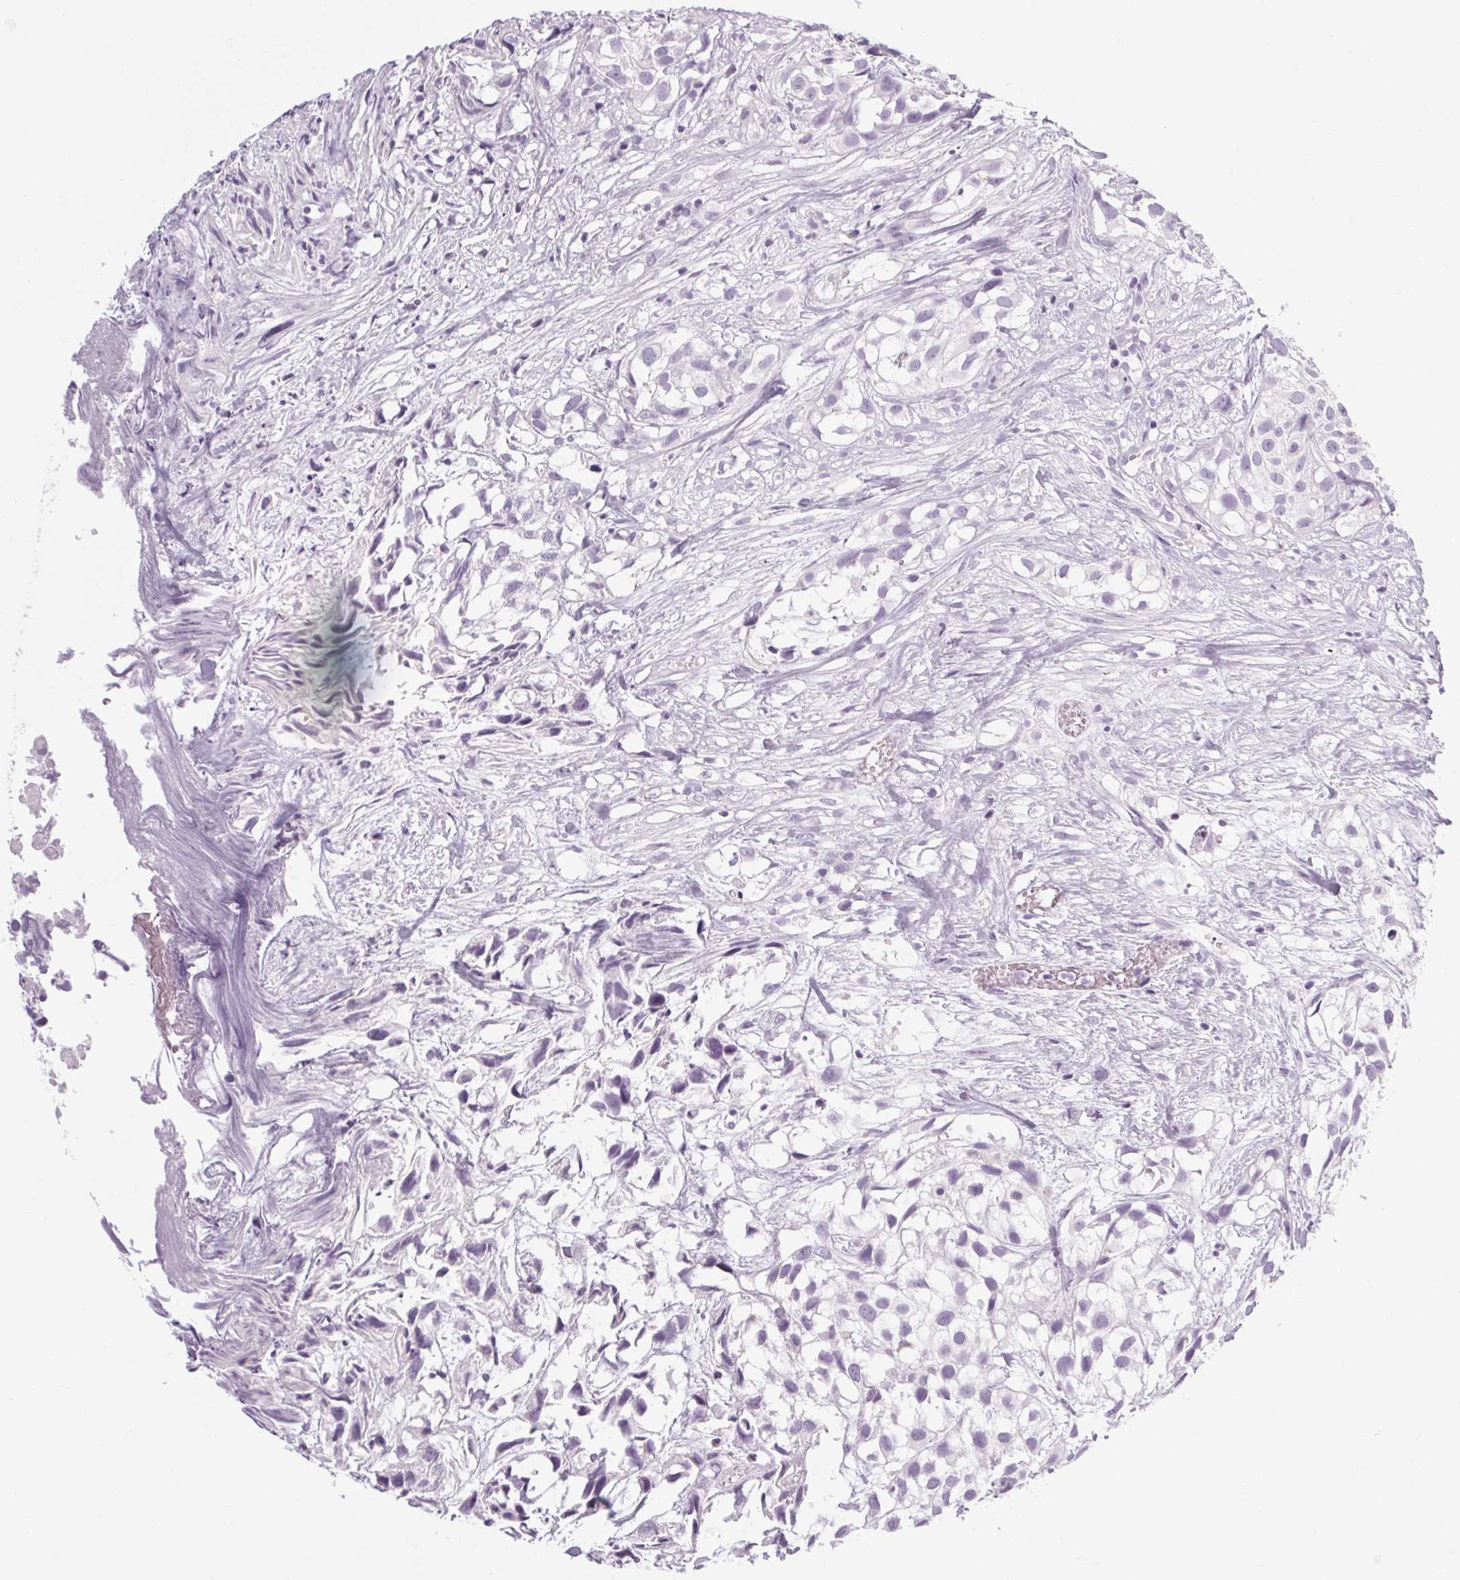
{"staining": {"intensity": "negative", "quantity": "none", "location": "none"}, "tissue": "urothelial cancer", "cell_type": "Tumor cells", "image_type": "cancer", "snomed": [{"axis": "morphology", "description": "Urothelial carcinoma, High grade"}, {"axis": "topography", "description": "Urinary bladder"}], "caption": "Tumor cells are negative for protein expression in human high-grade urothelial carcinoma. (DAB IHC with hematoxylin counter stain).", "gene": "POMC", "patient": {"sex": "male", "age": 56}}